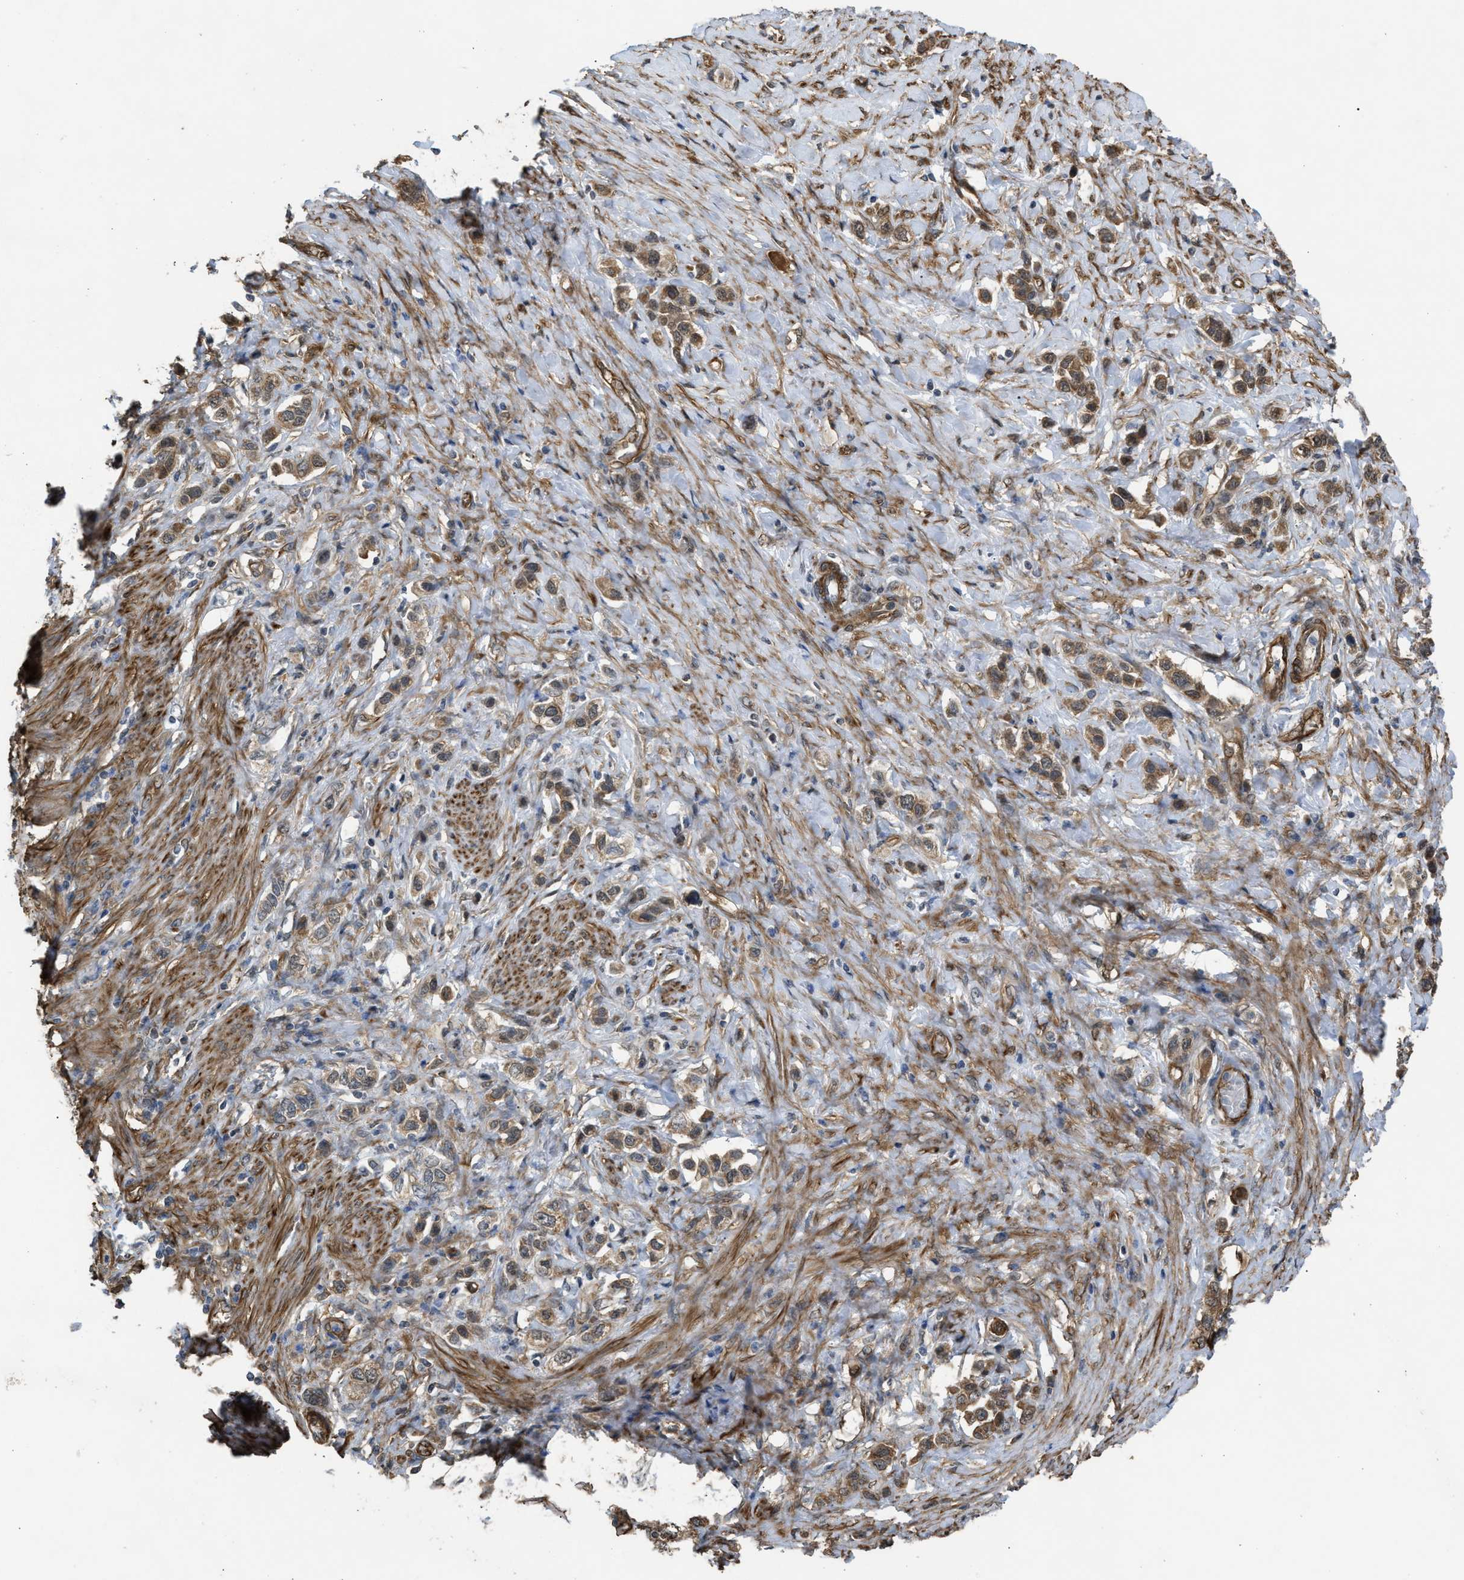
{"staining": {"intensity": "weak", "quantity": ">75%", "location": "cytoplasmic/membranous"}, "tissue": "stomach cancer", "cell_type": "Tumor cells", "image_type": "cancer", "snomed": [{"axis": "morphology", "description": "Adenocarcinoma, NOS"}, {"axis": "topography", "description": "Stomach"}], "caption": "Human stomach cancer stained with a protein marker reveals weak staining in tumor cells.", "gene": "BAG3", "patient": {"sex": "female", "age": 65}}